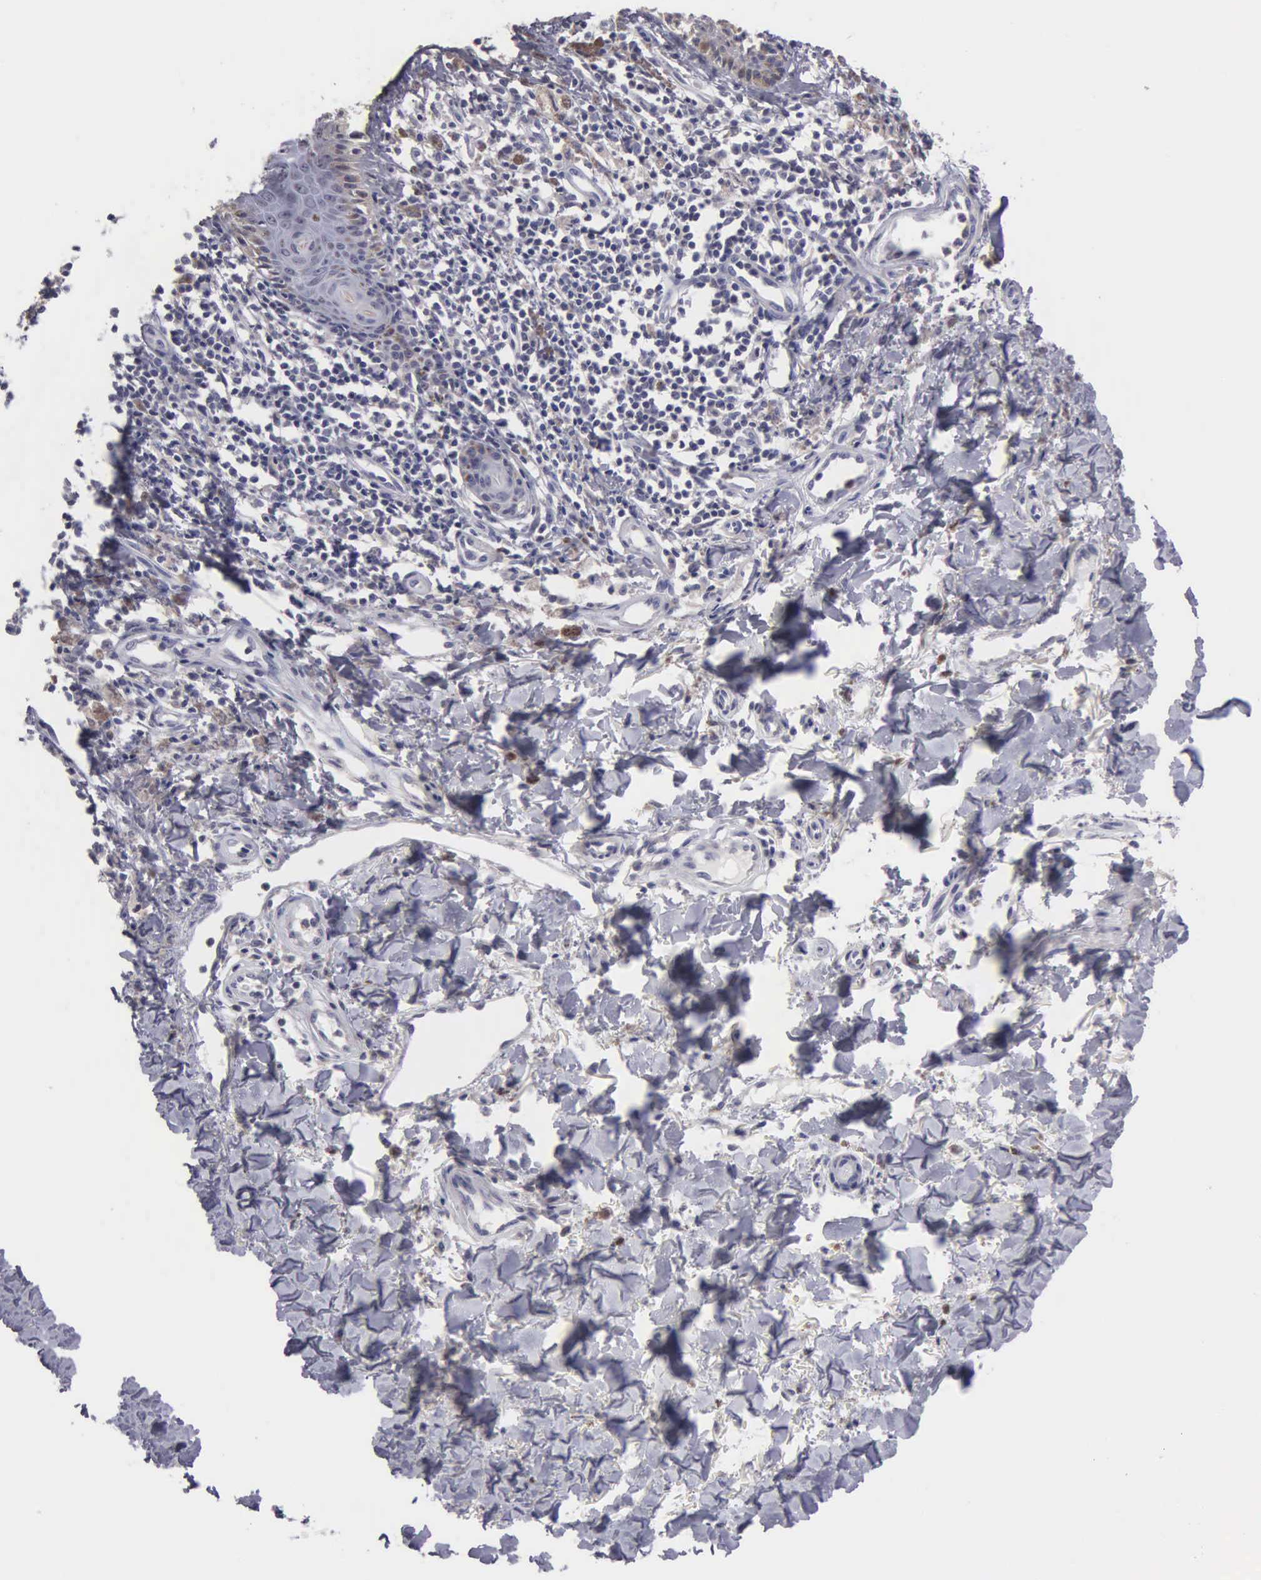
{"staining": {"intensity": "weak", "quantity": "<25%", "location": "cytoplasmic/membranous"}, "tissue": "melanoma", "cell_type": "Tumor cells", "image_type": "cancer", "snomed": [{"axis": "morphology", "description": "Malignant melanoma, NOS"}, {"axis": "topography", "description": "Skin"}], "caption": "IHC of human melanoma exhibits no expression in tumor cells.", "gene": "BRD1", "patient": {"sex": "female", "age": 52}}